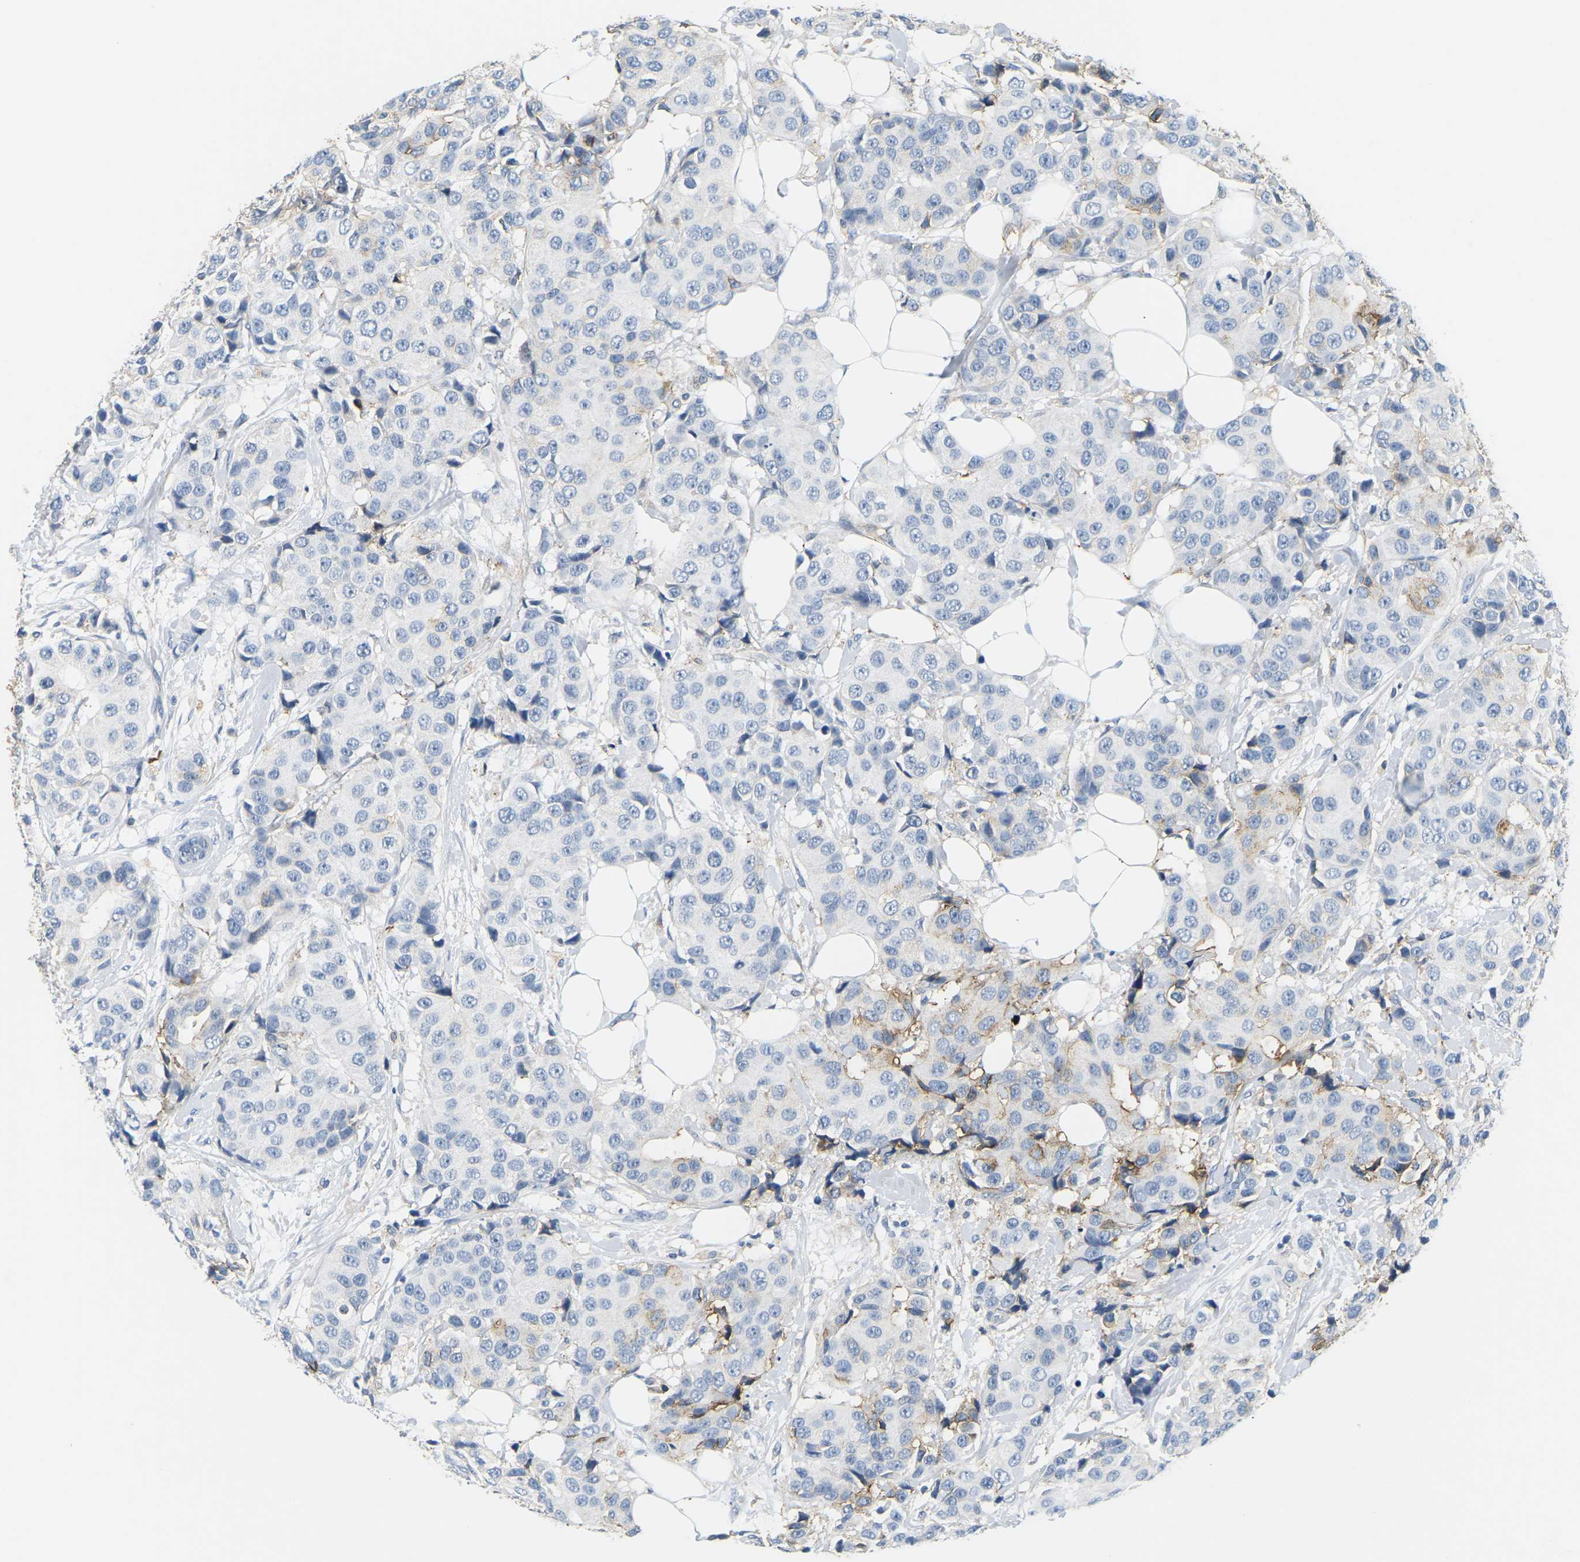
{"staining": {"intensity": "negative", "quantity": "none", "location": "none"}, "tissue": "breast cancer", "cell_type": "Tumor cells", "image_type": "cancer", "snomed": [{"axis": "morphology", "description": "Normal tissue, NOS"}, {"axis": "morphology", "description": "Duct carcinoma"}, {"axis": "topography", "description": "Breast"}], "caption": "Tumor cells are negative for protein expression in human breast cancer. (DAB (3,3'-diaminobenzidine) IHC visualized using brightfield microscopy, high magnification).", "gene": "ADM", "patient": {"sex": "female", "age": 39}}